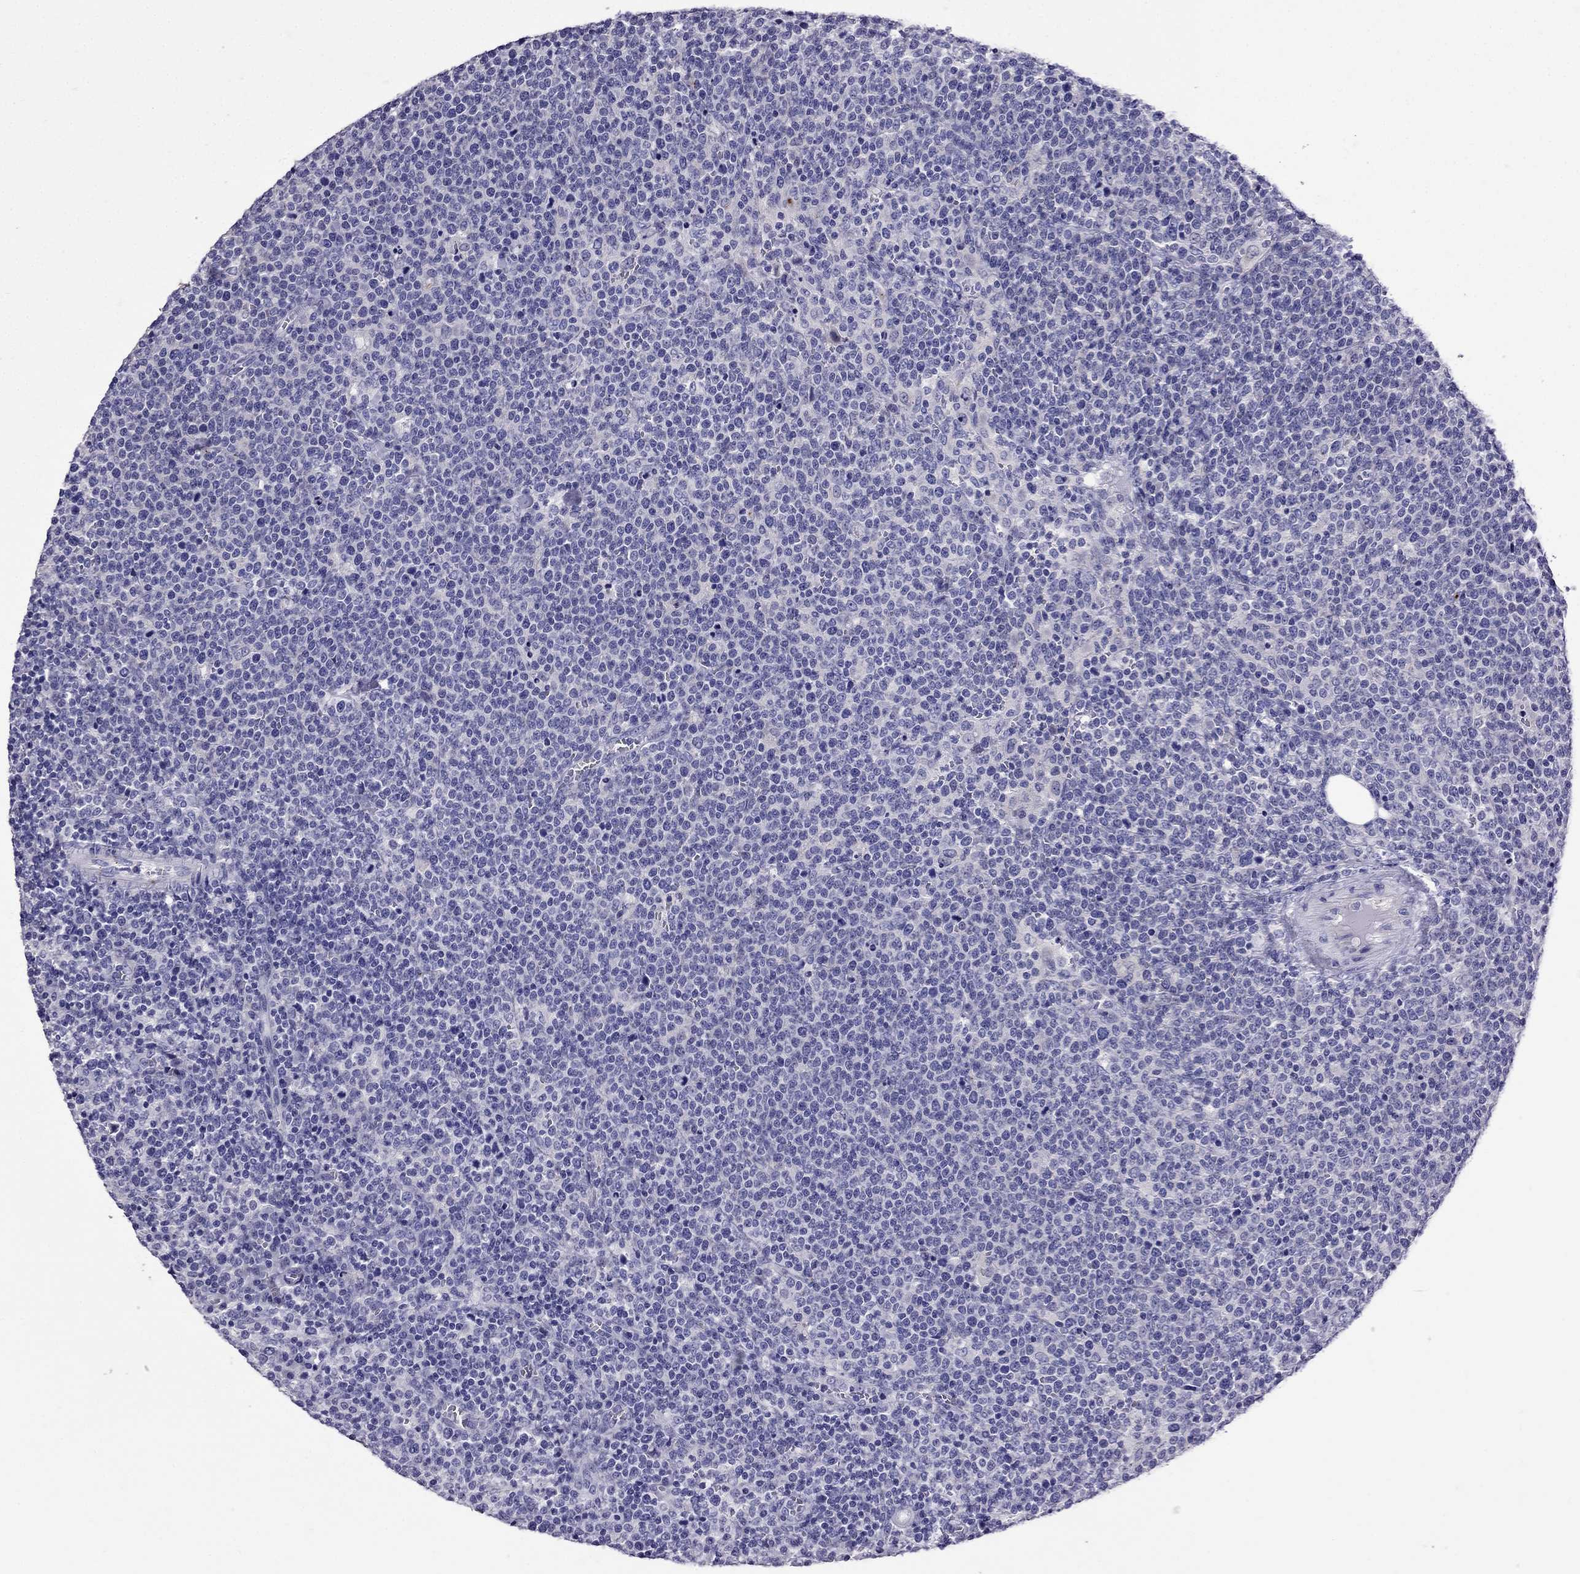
{"staining": {"intensity": "negative", "quantity": "none", "location": "none"}, "tissue": "lymphoma", "cell_type": "Tumor cells", "image_type": "cancer", "snomed": [{"axis": "morphology", "description": "Malignant lymphoma, non-Hodgkin's type, High grade"}, {"axis": "topography", "description": "Lymph node"}], "caption": "Immunohistochemical staining of lymphoma displays no significant staining in tumor cells.", "gene": "OXCT2", "patient": {"sex": "male", "age": 61}}